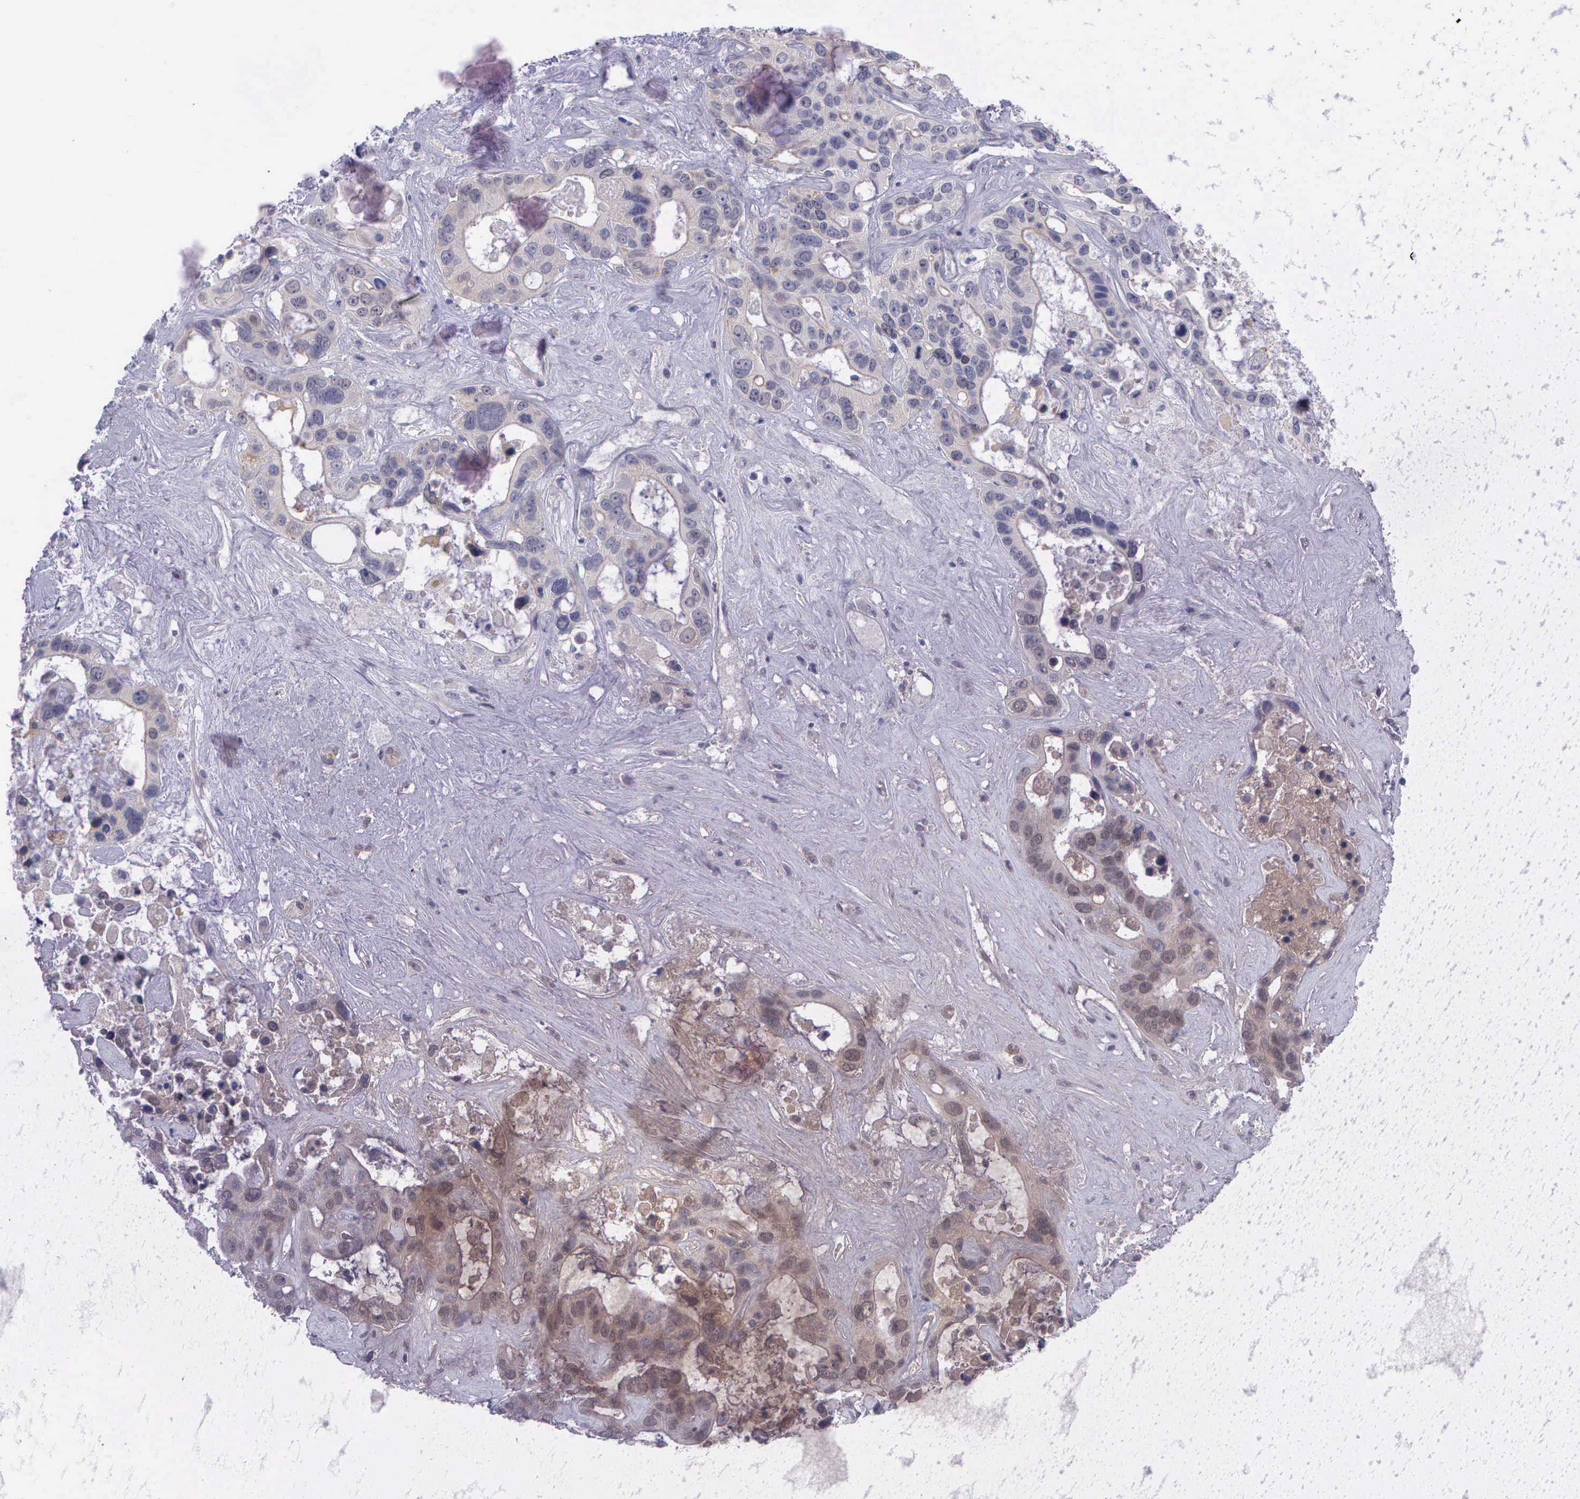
{"staining": {"intensity": "weak", "quantity": "<25%", "location": "nuclear"}, "tissue": "liver cancer", "cell_type": "Tumor cells", "image_type": "cancer", "snomed": [{"axis": "morphology", "description": "Cholangiocarcinoma"}, {"axis": "topography", "description": "Liver"}], "caption": "This micrograph is of cholangiocarcinoma (liver) stained with immunohistochemistry (IHC) to label a protein in brown with the nuclei are counter-stained blue. There is no expression in tumor cells.", "gene": "MICAL3", "patient": {"sex": "female", "age": 65}}